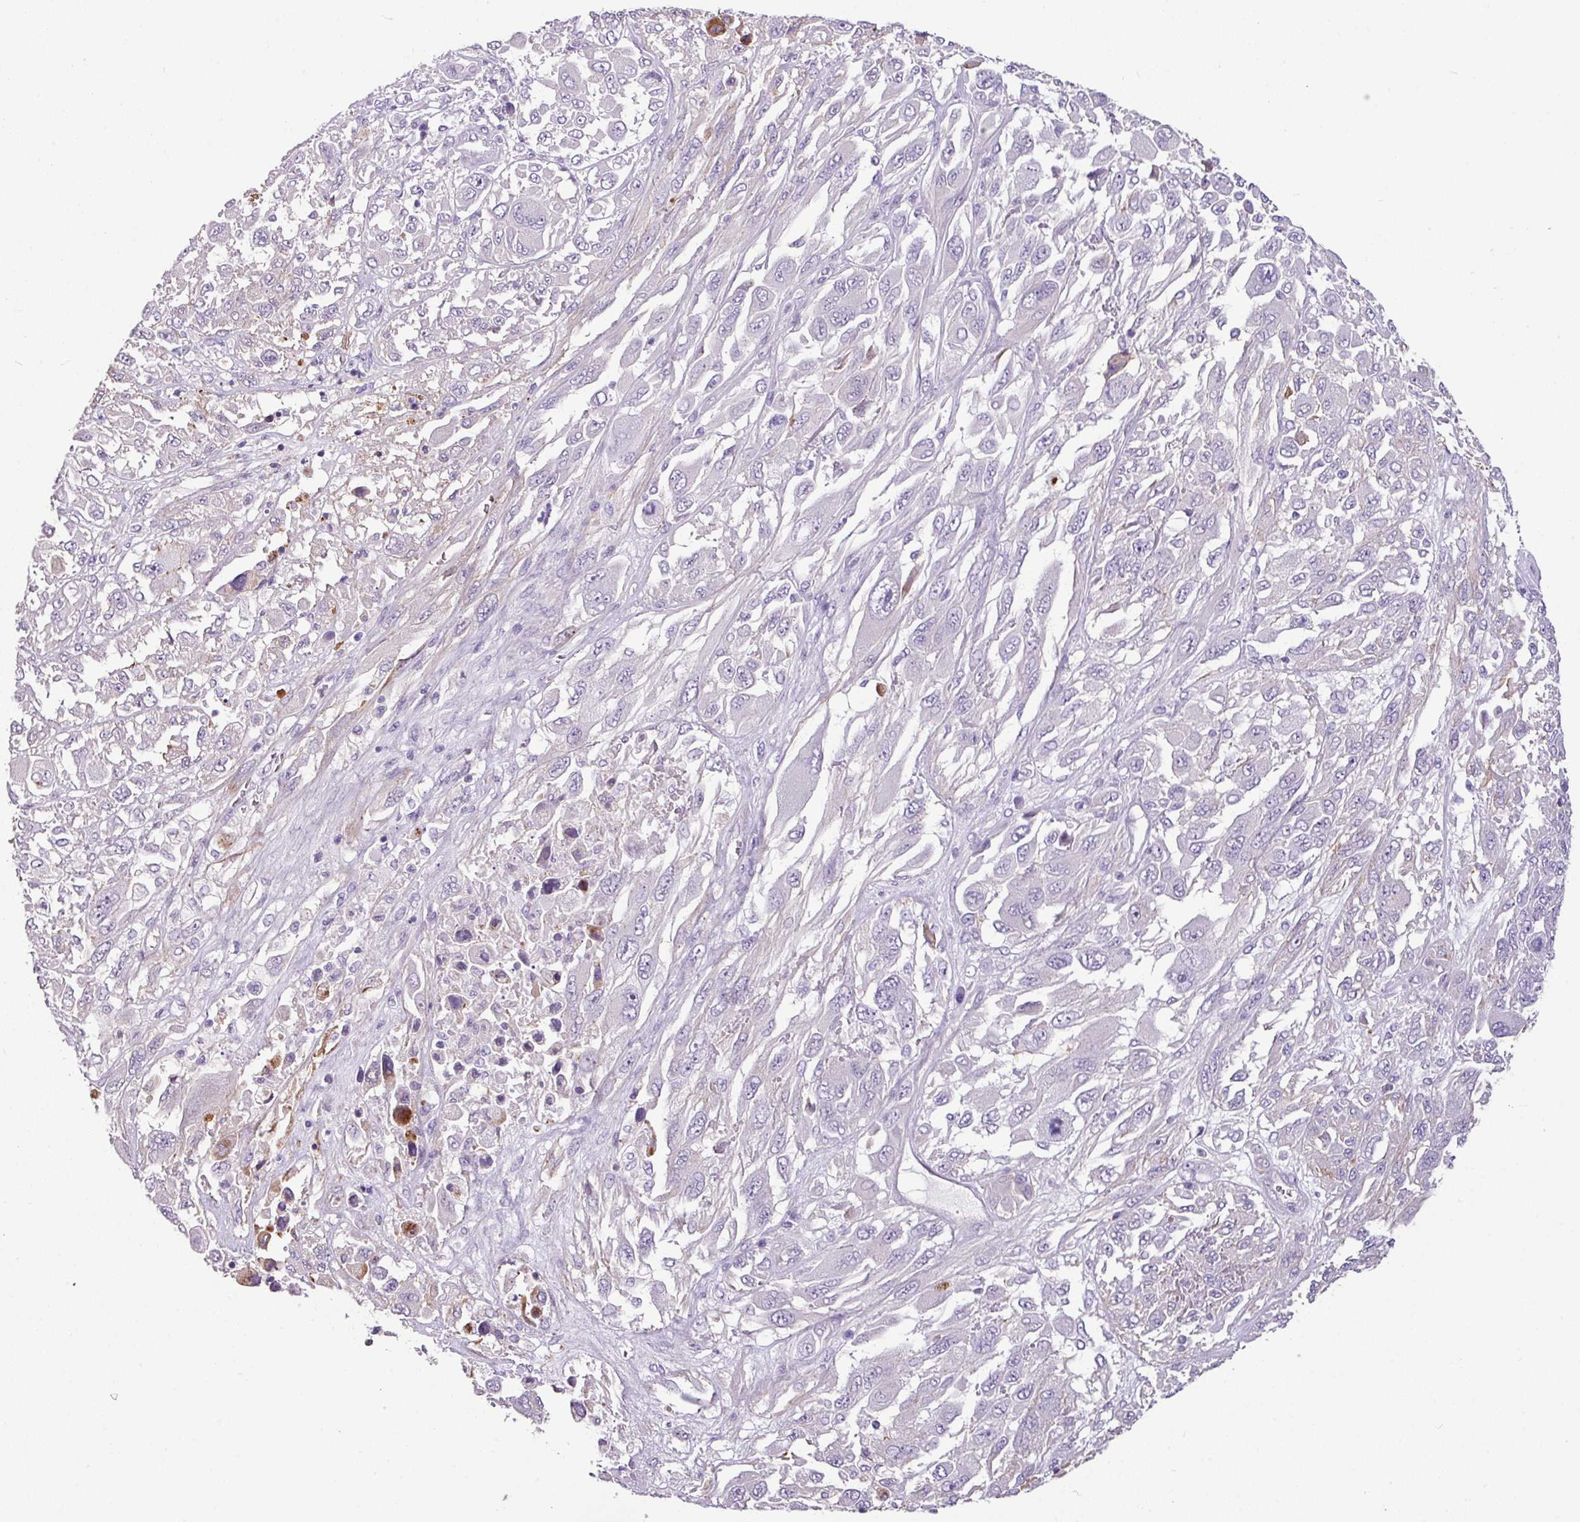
{"staining": {"intensity": "negative", "quantity": "none", "location": "none"}, "tissue": "melanoma", "cell_type": "Tumor cells", "image_type": "cancer", "snomed": [{"axis": "morphology", "description": "Malignant melanoma, NOS"}, {"axis": "topography", "description": "Skin"}], "caption": "The histopathology image displays no significant expression in tumor cells of melanoma.", "gene": "TMEM178B", "patient": {"sex": "female", "age": 91}}